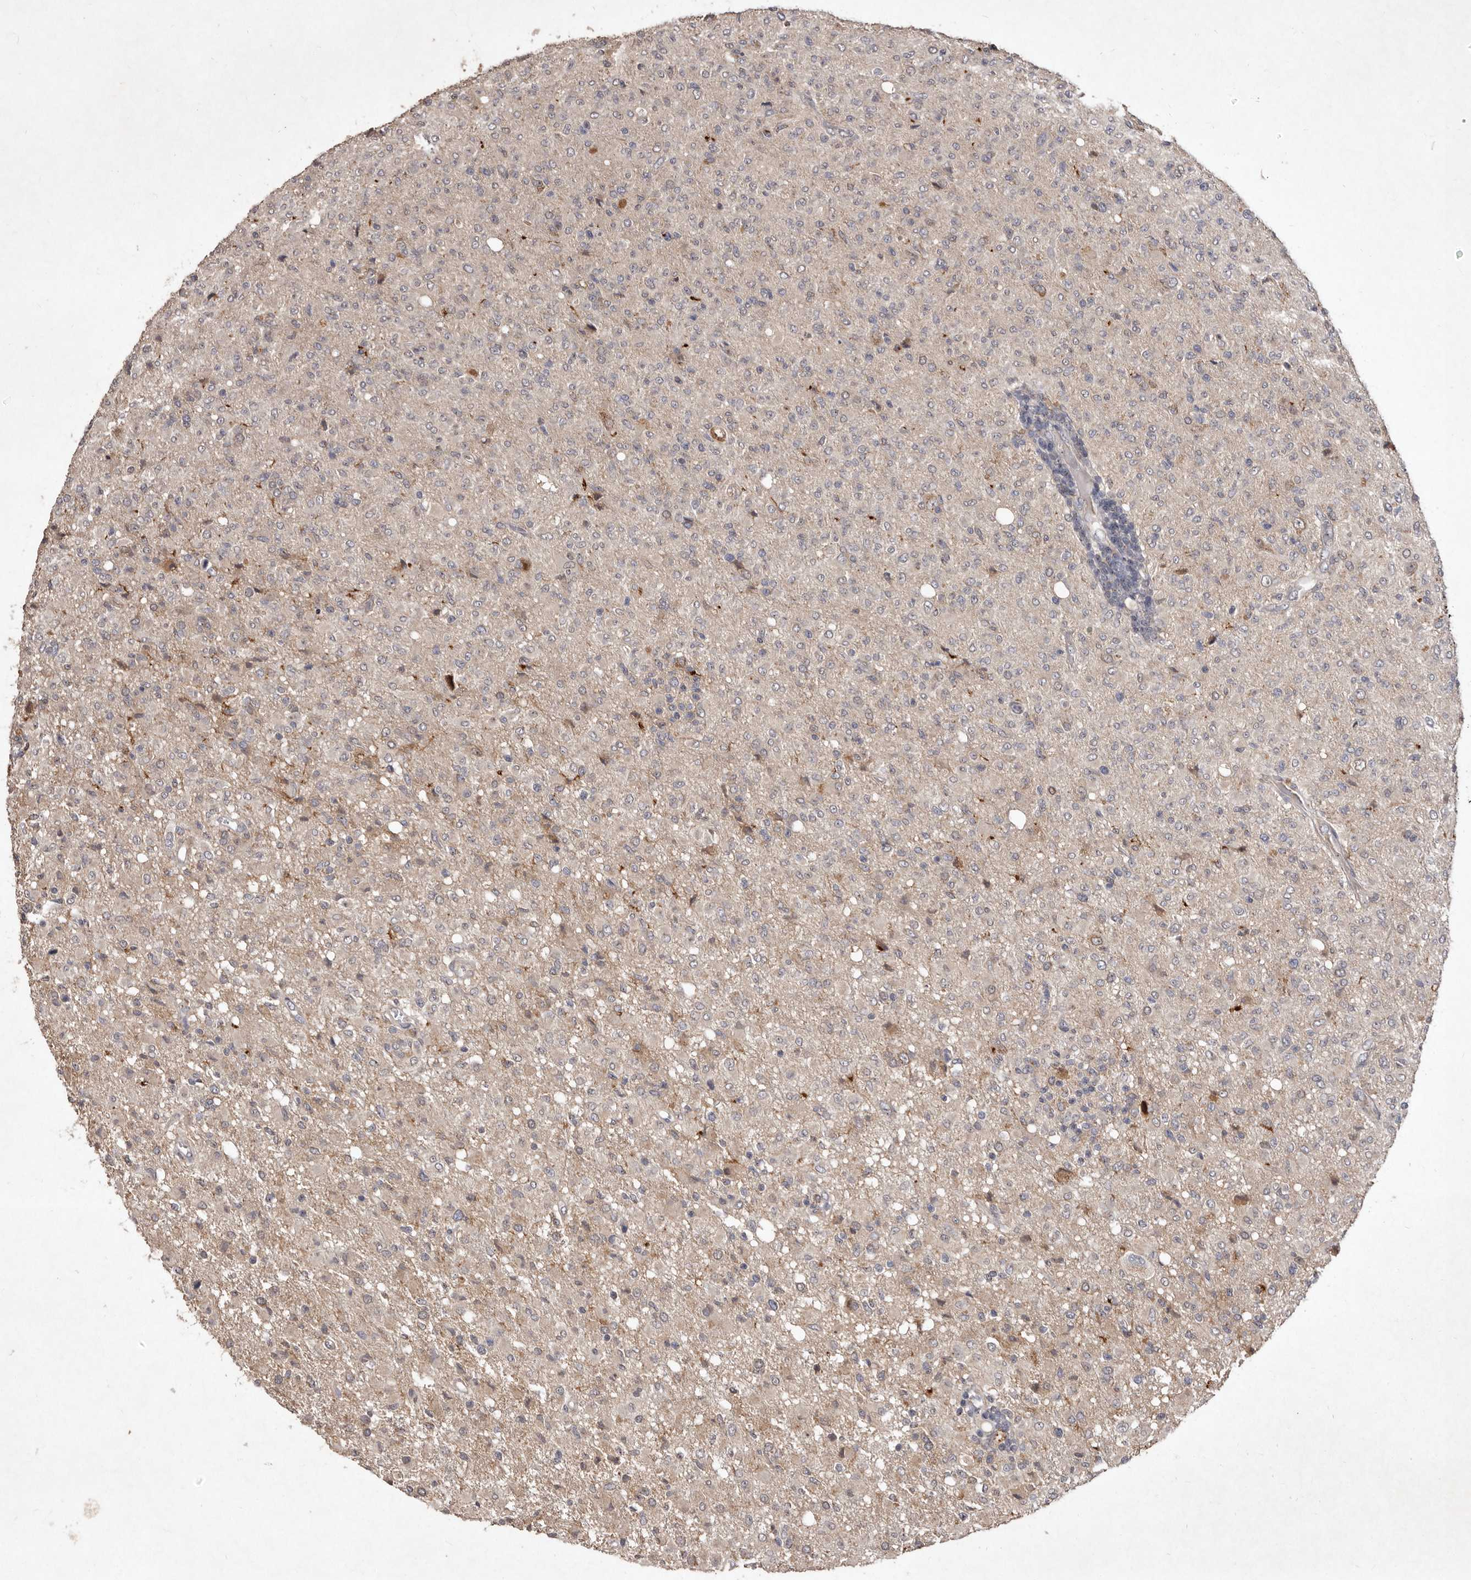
{"staining": {"intensity": "weak", "quantity": "25%-75%", "location": "cytoplasmic/membranous"}, "tissue": "glioma", "cell_type": "Tumor cells", "image_type": "cancer", "snomed": [{"axis": "morphology", "description": "Glioma, malignant, High grade"}, {"axis": "topography", "description": "Brain"}], "caption": "A brown stain labels weak cytoplasmic/membranous staining of a protein in glioma tumor cells.", "gene": "FLAD1", "patient": {"sex": "female", "age": 57}}